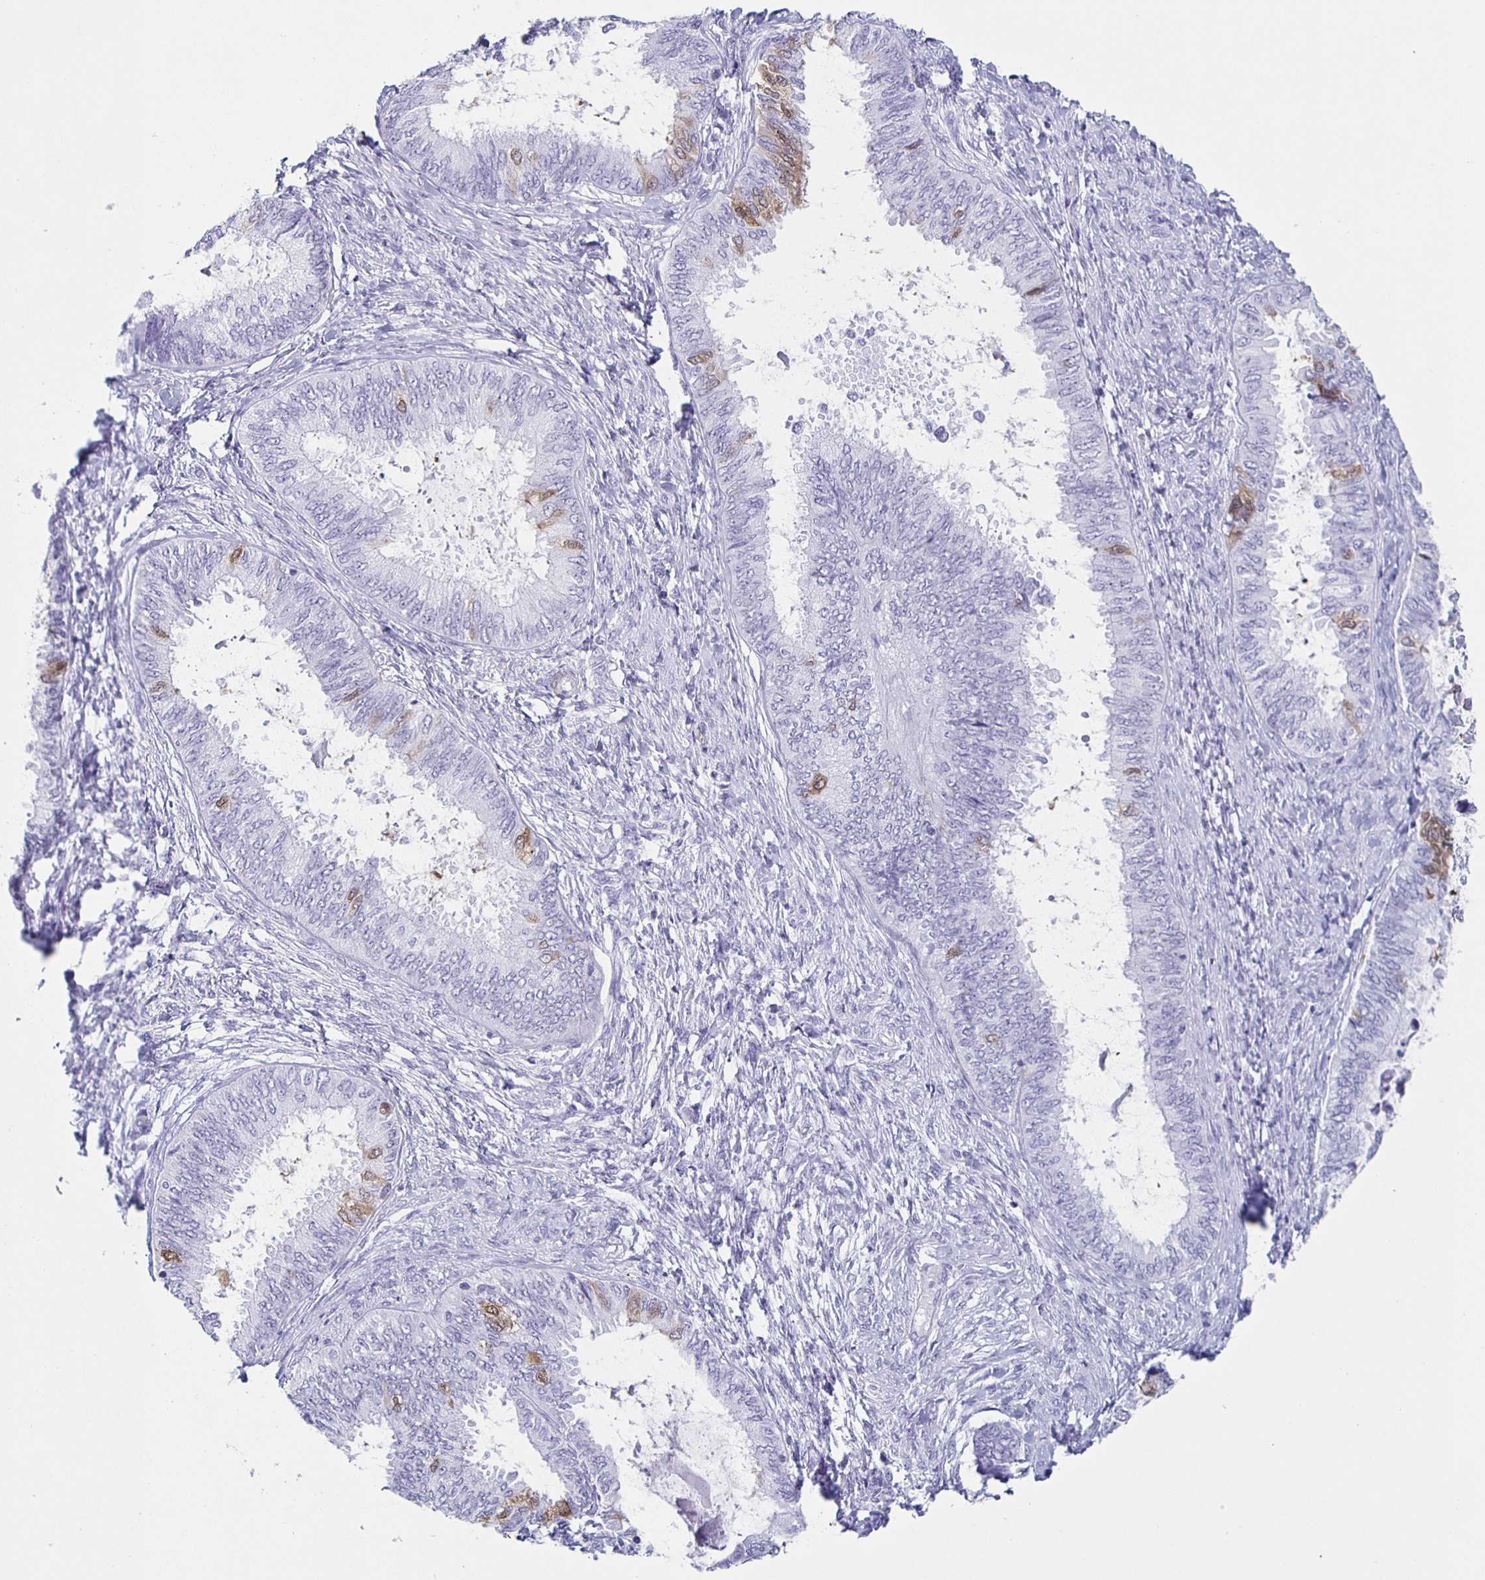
{"staining": {"intensity": "moderate", "quantity": "<25%", "location": "cytoplasmic/membranous,nuclear"}, "tissue": "ovarian cancer", "cell_type": "Tumor cells", "image_type": "cancer", "snomed": [{"axis": "morphology", "description": "Carcinoma, endometroid"}, {"axis": "topography", "description": "Ovary"}], "caption": "This is an image of immunohistochemistry (IHC) staining of ovarian endometroid carcinoma, which shows moderate positivity in the cytoplasmic/membranous and nuclear of tumor cells.", "gene": "TPPP", "patient": {"sex": "female", "age": 70}}